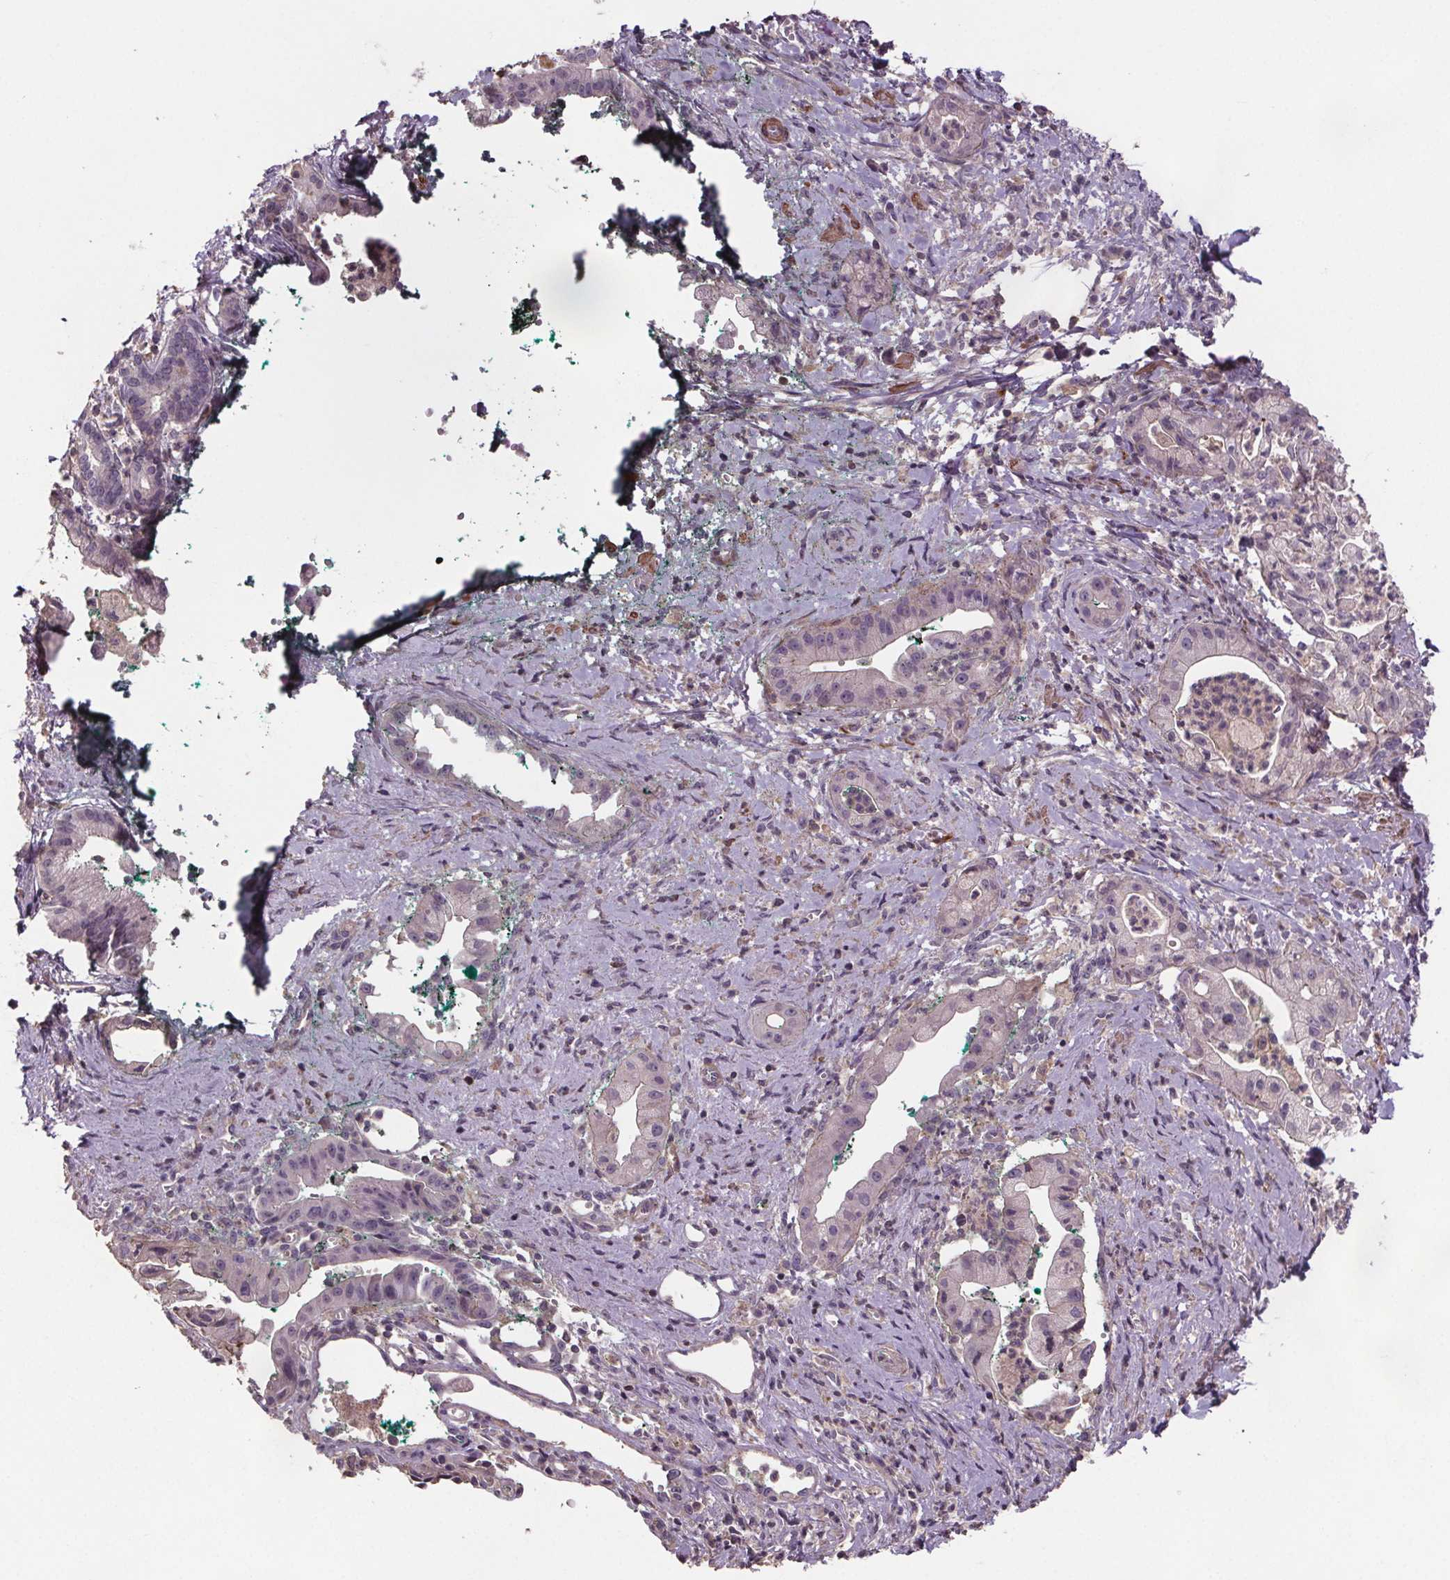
{"staining": {"intensity": "negative", "quantity": "none", "location": "none"}, "tissue": "pancreatic cancer", "cell_type": "Tumor cells", "image_type": "cancer", "snomed": [{"axis": "morphology", "description": "Normal tissue, NOS"}, {"axis": "morphology", "description": "Adenocarcinoma, NOS"}, {"axis": "topography", "description": "Lymph node"}, {"axis": "topography", "description": "Pancreas"}], "caption": "Pancreatic cancer was stained to show a protein in brown. There is no significant staining in tumor cells.", "gene": "CLN3", "patient": {"sex": "female", "age": 58}}